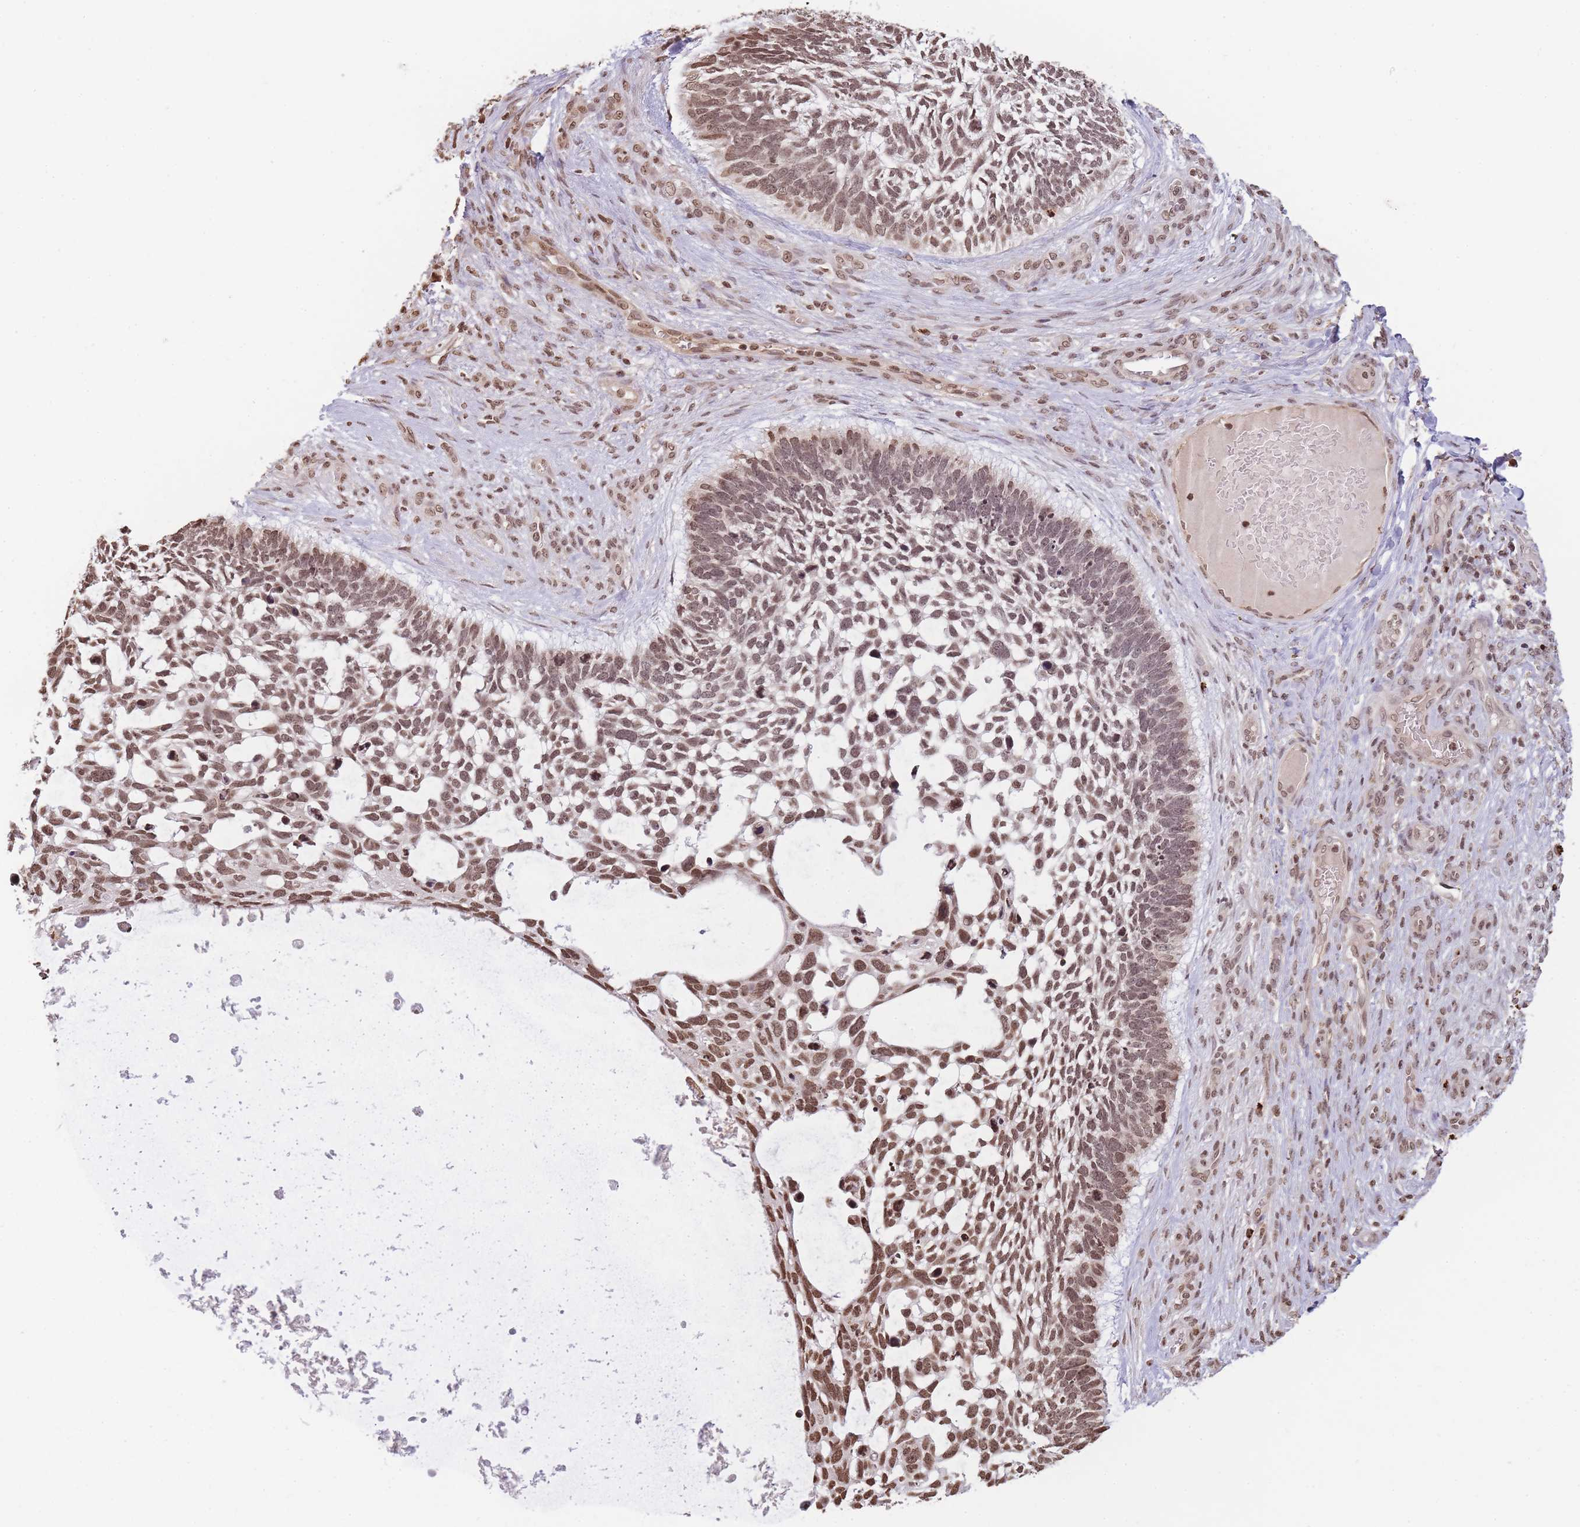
{"staining": {"intensity": "moderate", "quantity": ">75%", "location": "nuclear"}, "tissue": "skin cancer", "cell_type": "Tumor cells", "image_type": "cancer", "snomed": [{"axis": "morphology", "description": "Basal cell carcinoma"}, {"axis": "topography", "description": "Skin"}], "caption": "A photomicrograph showing moderate nuclear staining in approximately >75% of tumor cells in skin cancer, as visualized by brown immunohistochemical staining.", "gene": "WWTR1", "patient": {"sex": "male", "age": 88}}